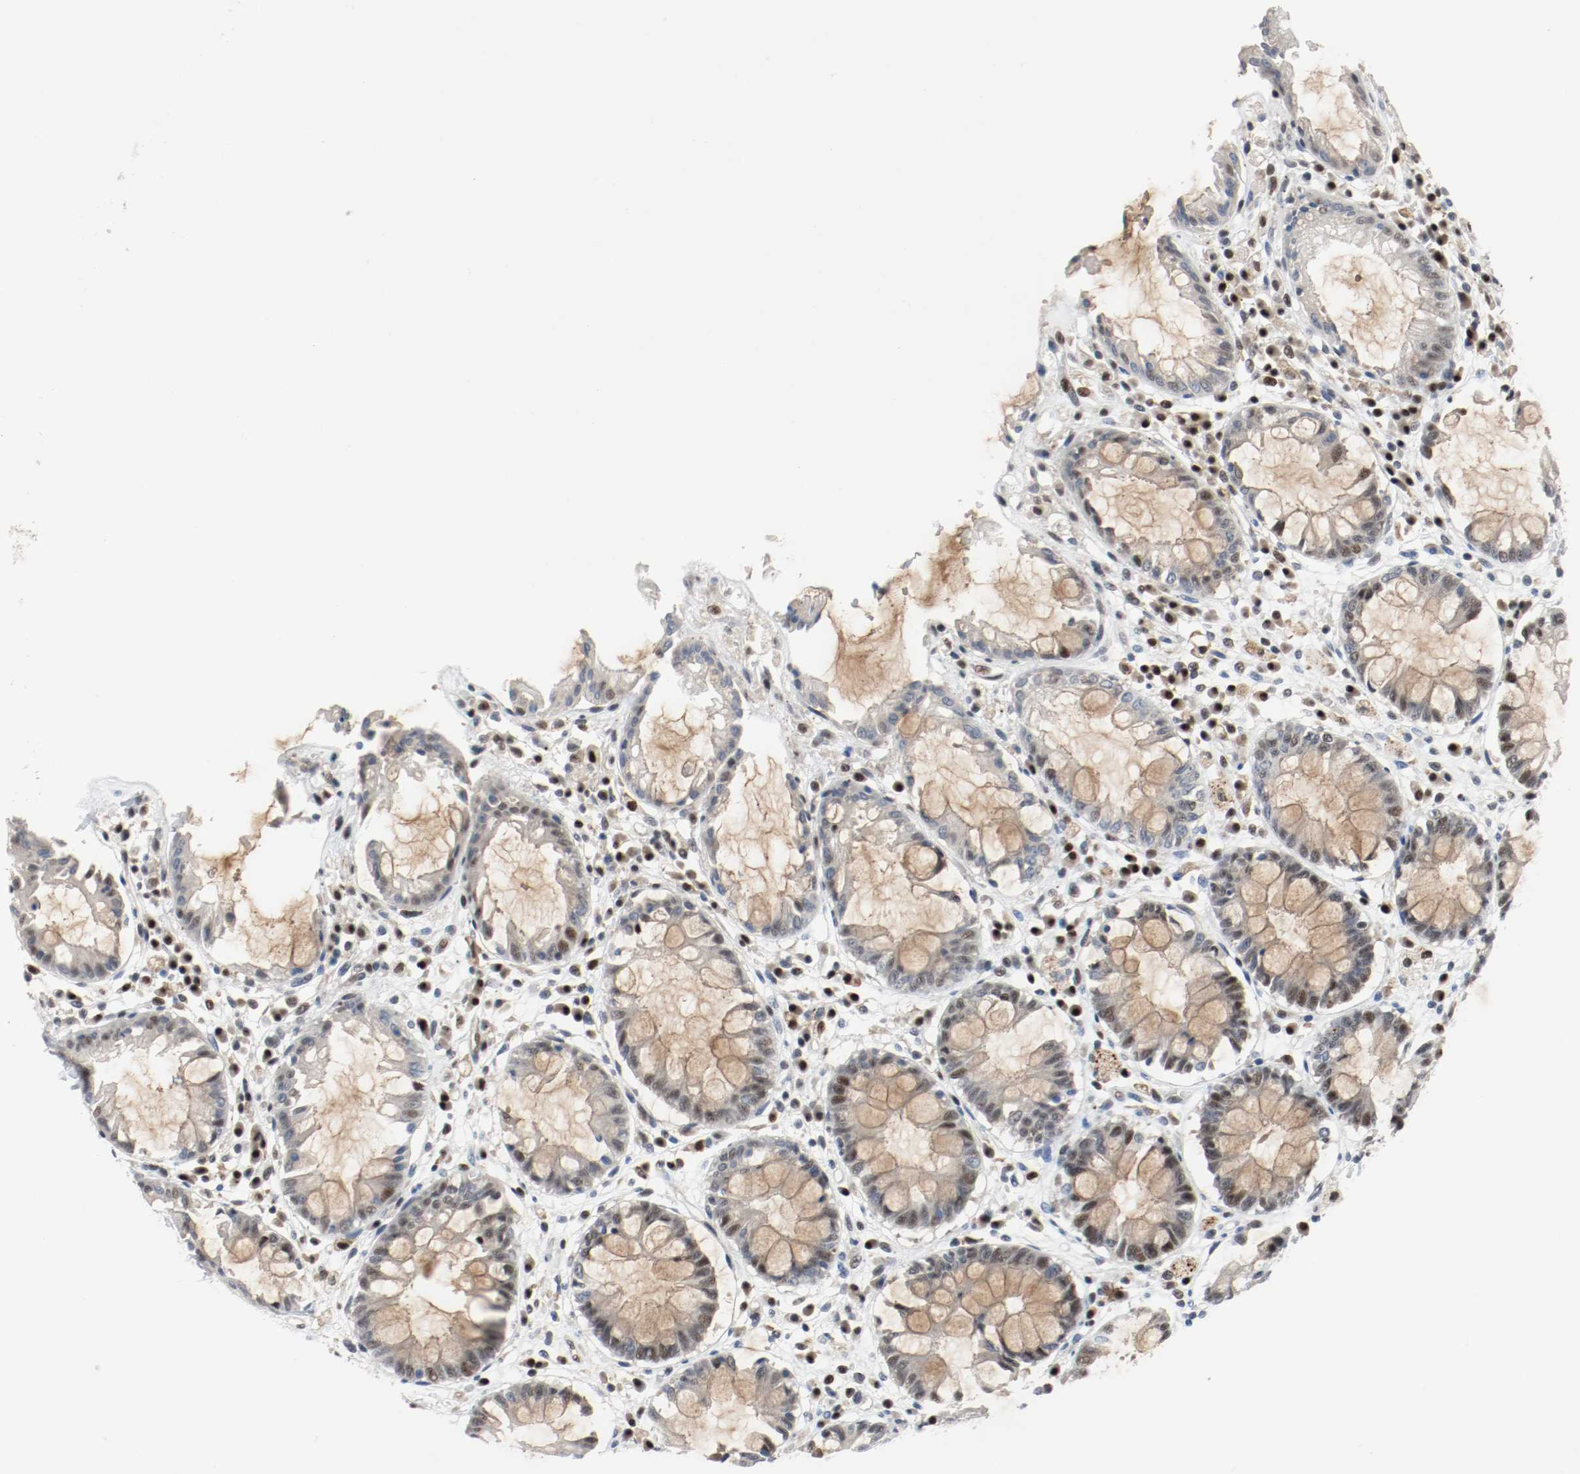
{"staining": {"intensity": "moderate", "quantity": "<25%", "location": "nuclear"}, "tissue": "rectum", "cell_type": "Glandular cells", "image_type": "normal", "snomed": [{"axis": "morphology", "description": "Normal tissue, NOS"}, {"axis": "topography", "description": "Rectum"}], "caption": "An image showing moderate nuclear expression in approximately <25% of glandular cells in normal rectum, as visualized by brown immunohistochemical staining.", "gene": "ASH1L", "patient": {"sex": "female", "age": 46}}